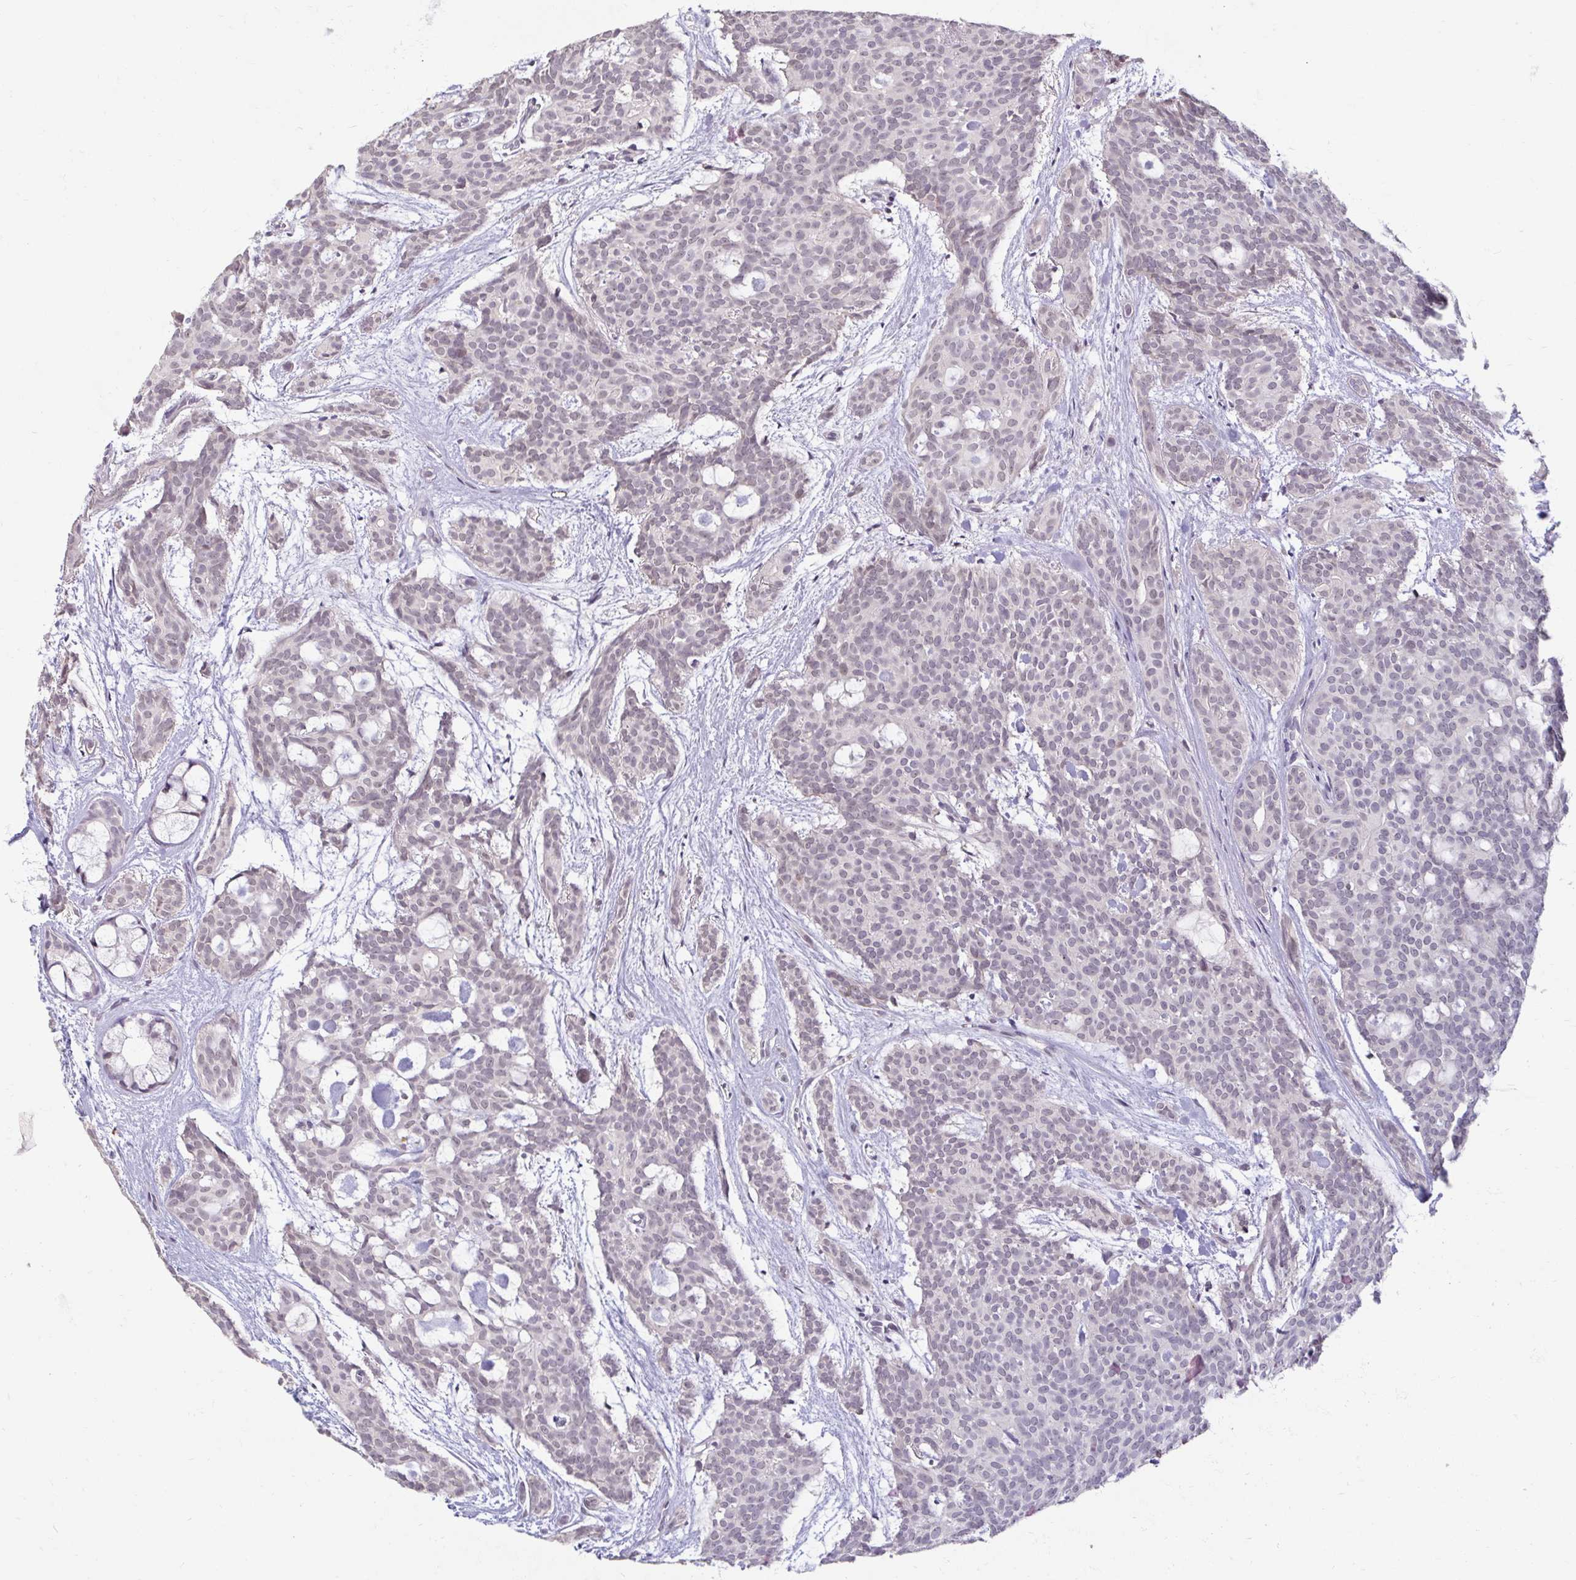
{"staining": {"intensity": "negative", "quantity": "none", "location": "none"}, "tissue": "head and neck cancer", "cell_type": "Tumor cells", "image_type": "cancer", "snomed": [{"axis": "morphology", "description": "Adenocarcinoma, NOS"}, {"axis": "topography", "description": "Head-Neck"}], "caption": "A photomicrograph of adenocarcinoma (head and neck) stained for a protein demonstrates no brown staining in tumor cells.", "gene": "DDN", "patient": {"sex": "male", "age": 66}}